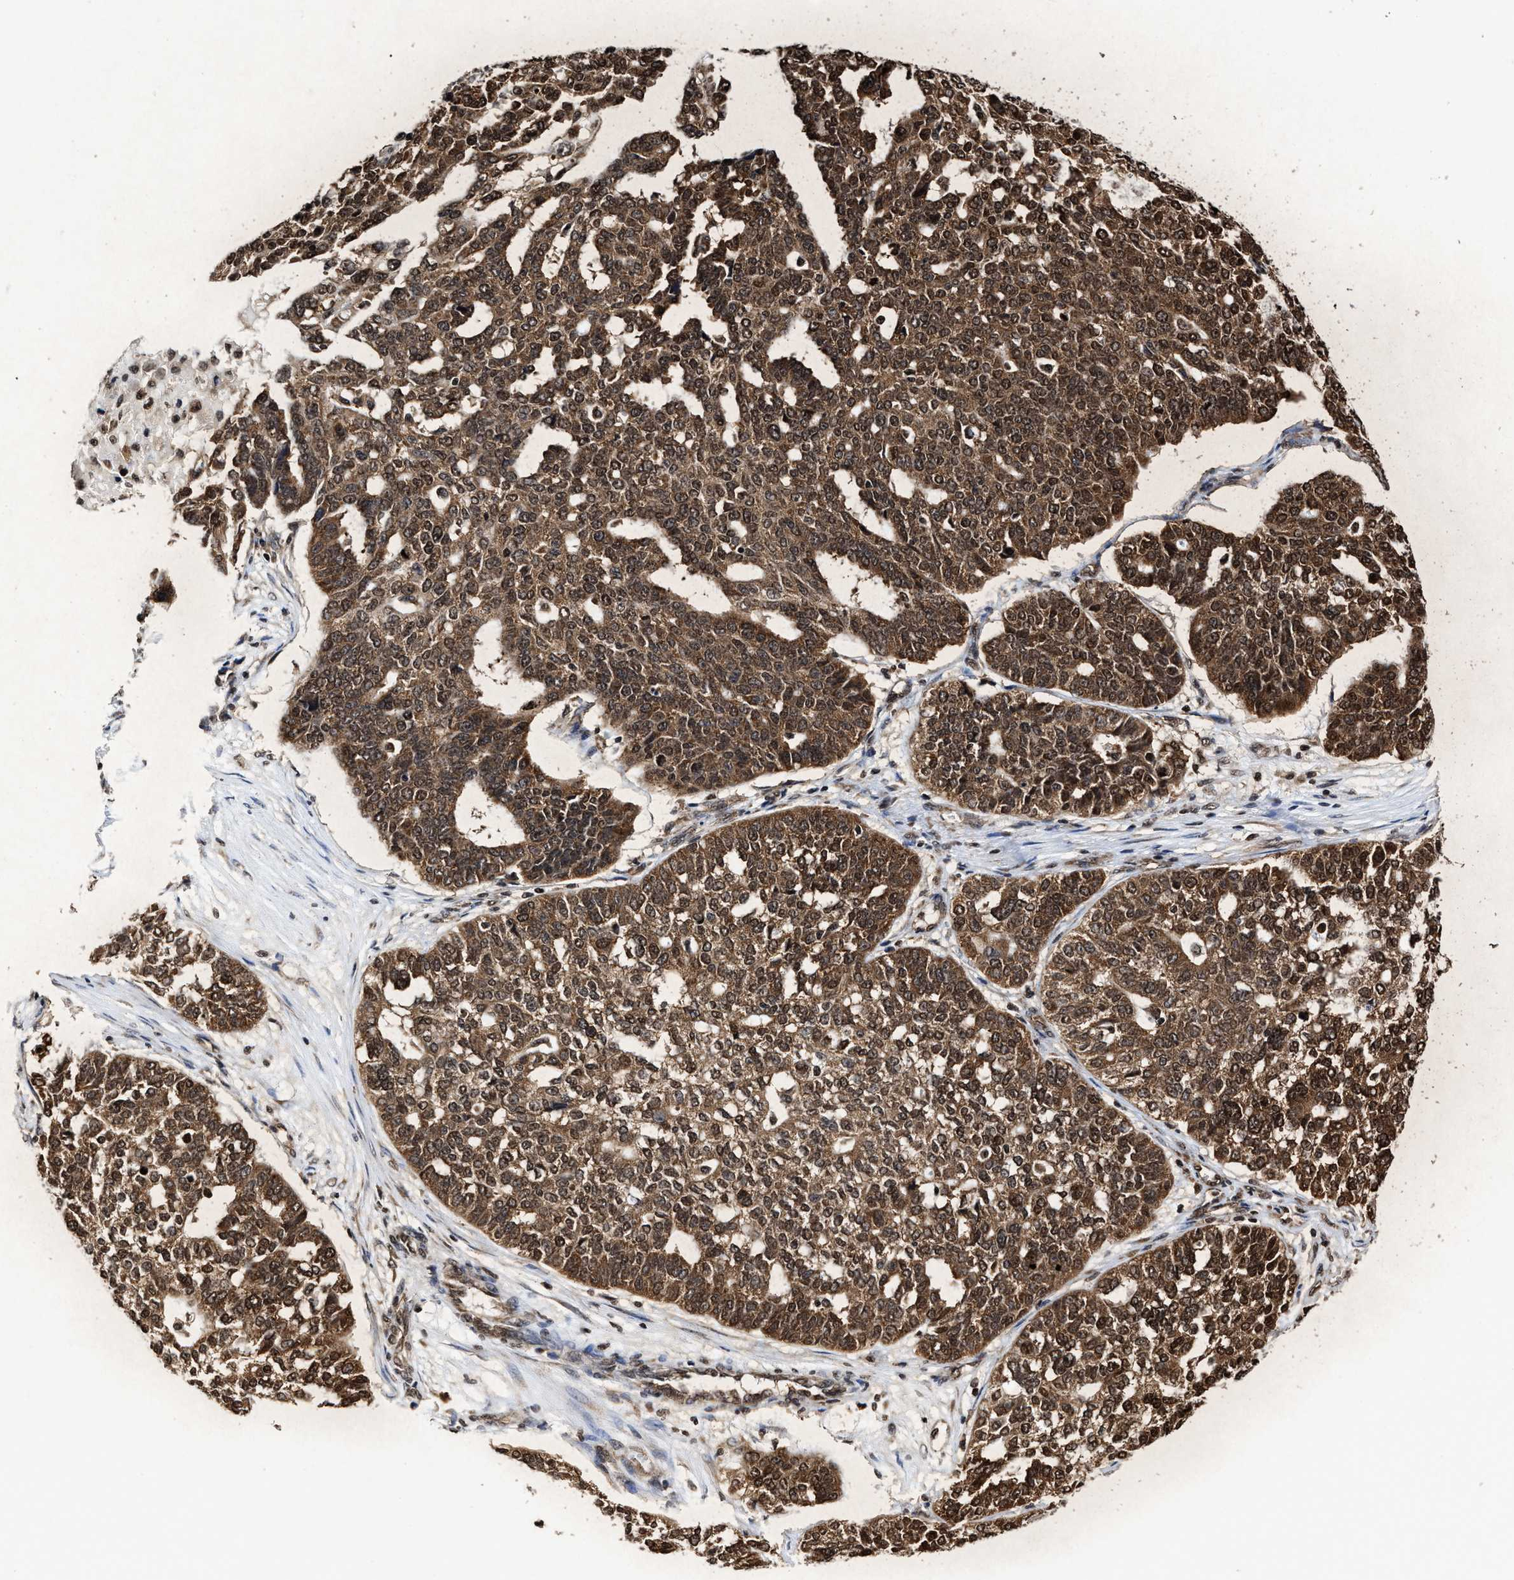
{"staining": {"intensity": "strong", "quantity": ">75%", "location": "cytoplasmic/membranous,nuclear"}, "tissue": "ovarian cancer", "cell_type": "Tumor cells", "image_type": "cancer", "snomed": [{"axis": "morphology", "description": "Cystadenocarcinoma, serous, NOS"}, {"axis": "topography", "description": "Ovary"}], "caption": "Immunohistochemical staining of ovarian cancer shows strong cytoplasmic/membranous and nuclear protein positivity in about >75% of tumor cells.", "gene": "ALYREF", "patient": {"sex": "female", "age": 59}}